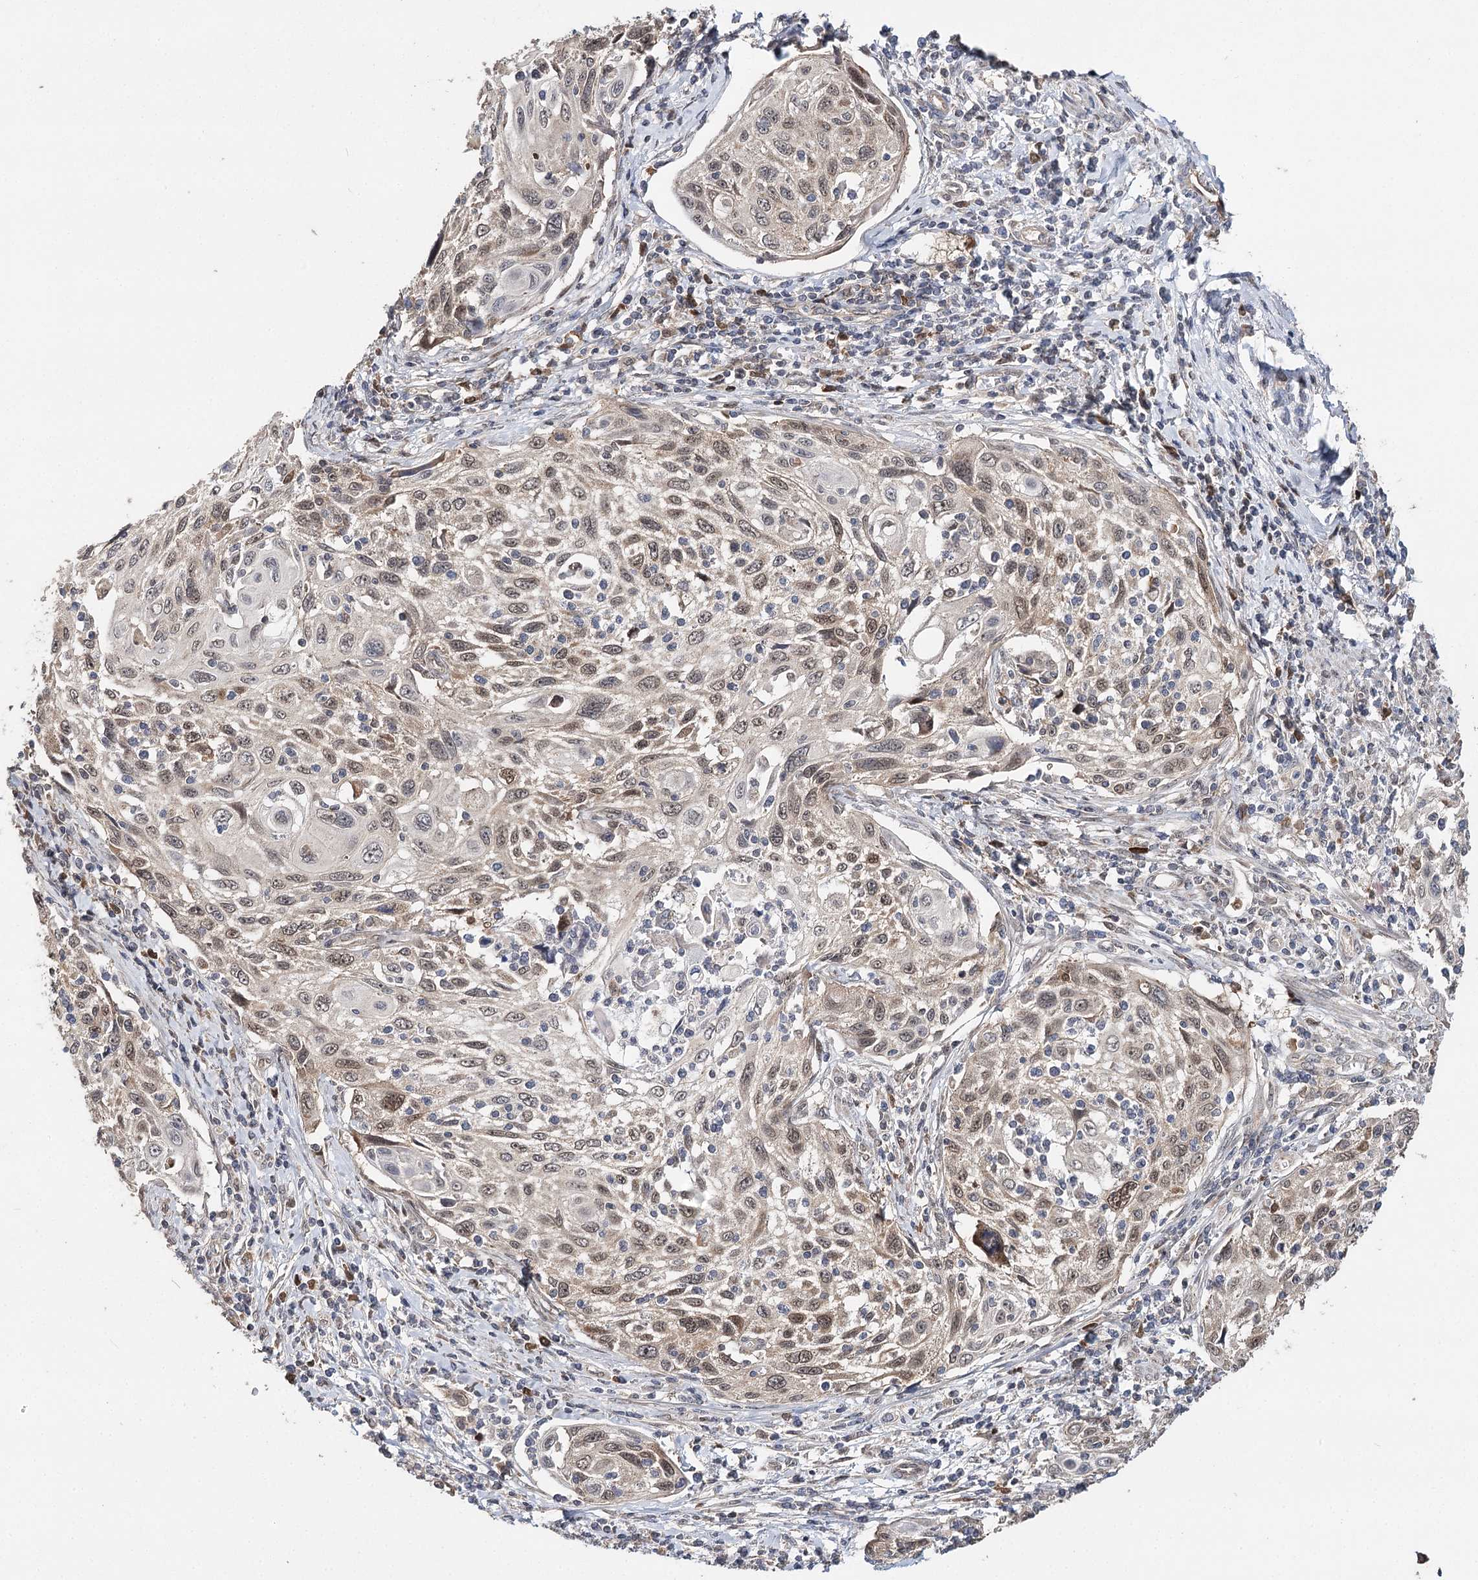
{"staining": {"intensity": "moderate", "quantity": ">75%", "location": "nuclear"}, "tissue": "cervical cancer", "cell_type": "Tumor cells", "image_type": "cancer", "snomed": [{"axis": "morphology", "description": "Squamous cell carcinoma, NOS"}, {"axis": "topography", "description": "Cervix"}], "caption": "Cervical squamous cell carcinoma tissue displays moderate nuclear expression in about >75% of tumor cells", "gene": "NOPCHAP1", "patient": {"sex": "female", "age": 70}}